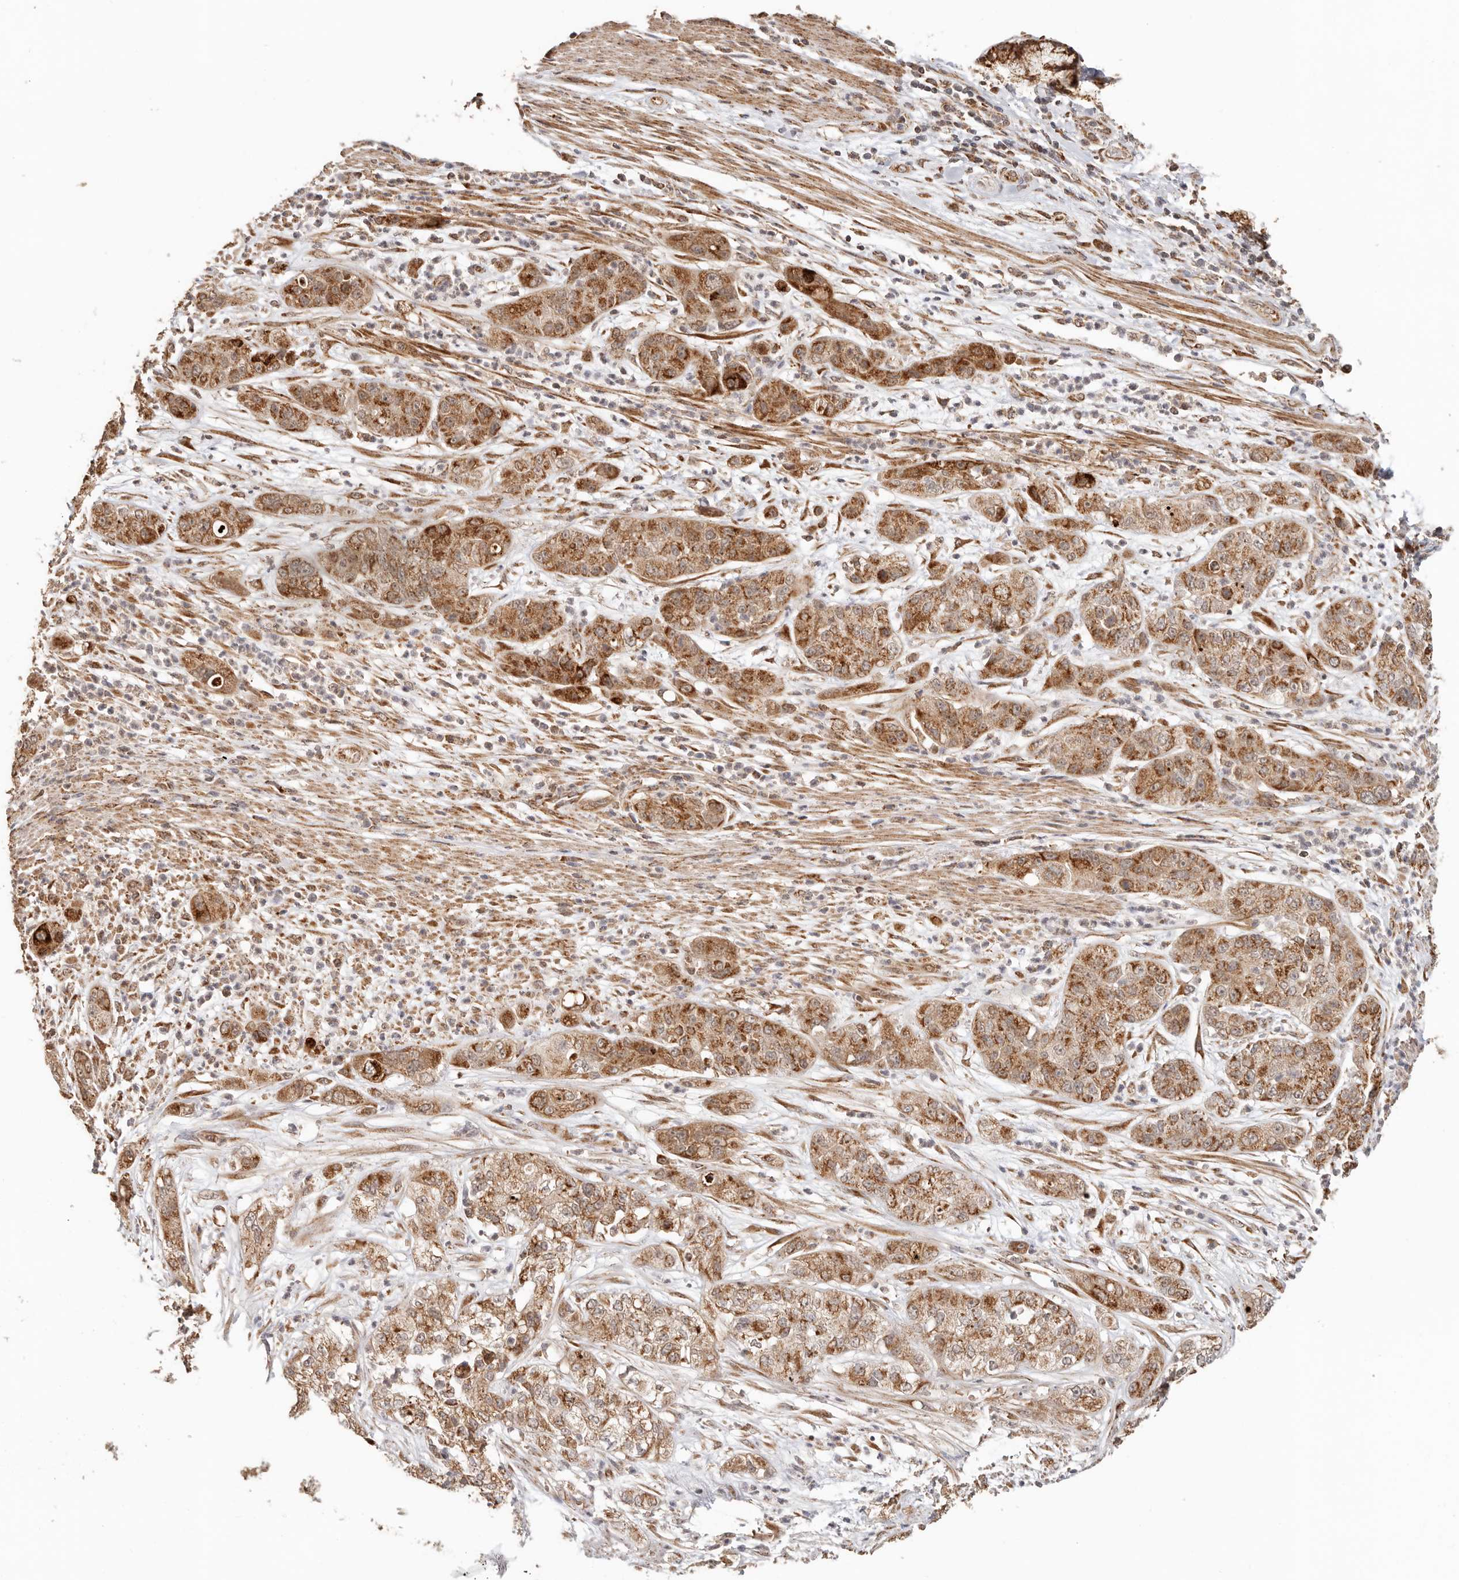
{"staining": {"intensity": "strong", "quantity": ">75%", "location": "cytoplasmic/membranous"}, "tissue": "pancreatic cancer", "cell_type": "Tumor cells", "image_type": "cancer", "snomed": [{"axis": "morphology", "description": "Adenocarcinoma, NOS"}, {"axis": "topography", "description": "Pancreas"}], "caption": "A micrograph of pancreatic cancer stained for a protein exhibits strong cytoplasmic/membranous brown staining in tumor cells. The staining is performed using DAB brown chromogen to label protein expression. The nuclei are counter-stained blue using hematoxylin.", "gene": "NDUFB11", "patient": {"sex": "female", "age": 78}}